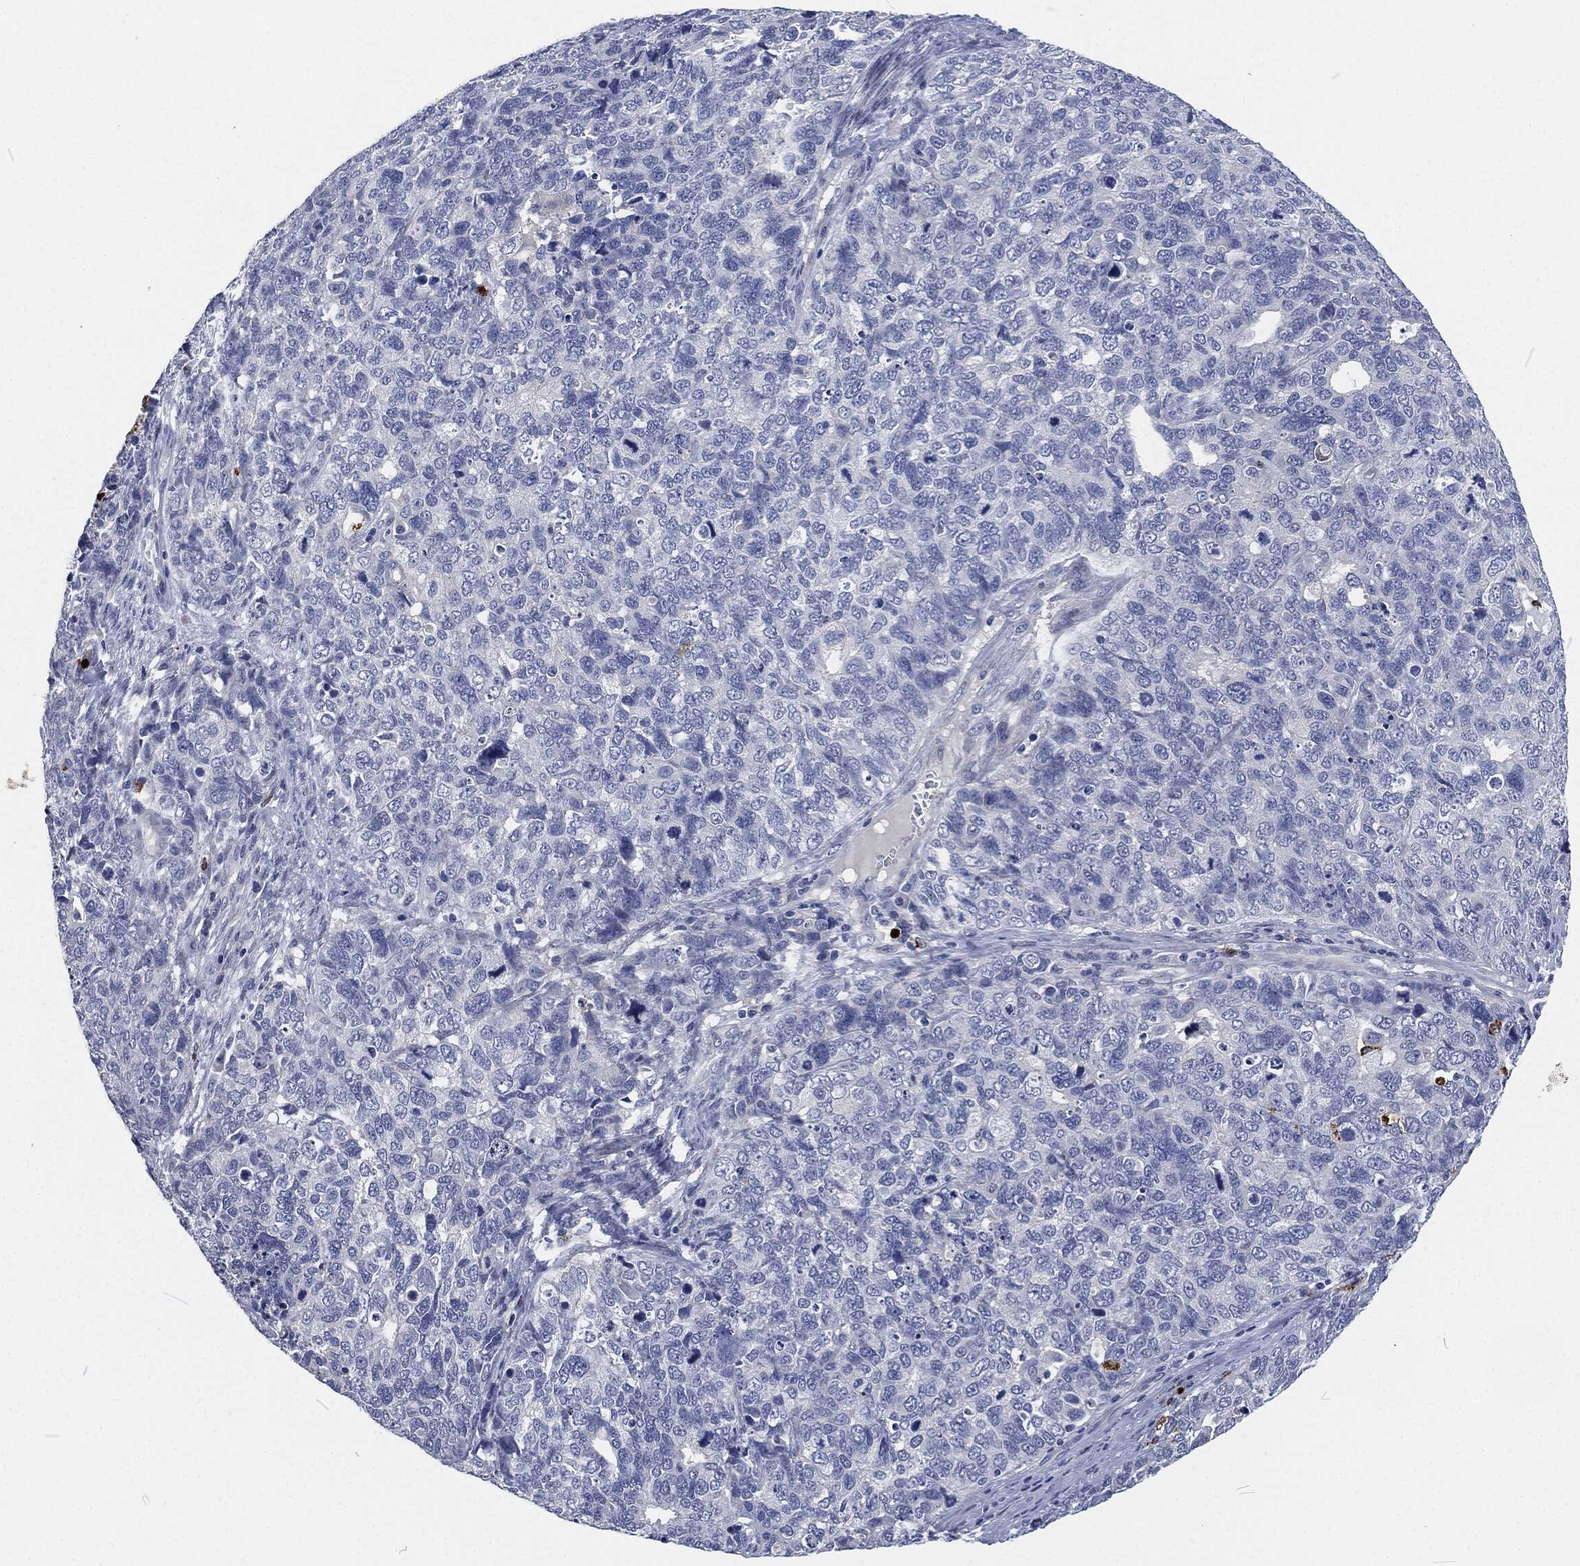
{"staining": {"intensity": "negative", "quantity": "none", "location": "none"}, "tissue": "cervical cancer", "cell_type": "Tumor cells", "image_type": "cancer", "snomed": [{"axis": "morphology", "description": "Squamous cell carcinoma, NOS"}, {"axis": "topography", "description": "Cervix"}], "caption": "Squamous cell carcinoma (cervical) was stained to show a protein in brown. There is no significant staining in tumor cells.", "gene": "MPO", "patient": {"sex": "female", "age": 63}}